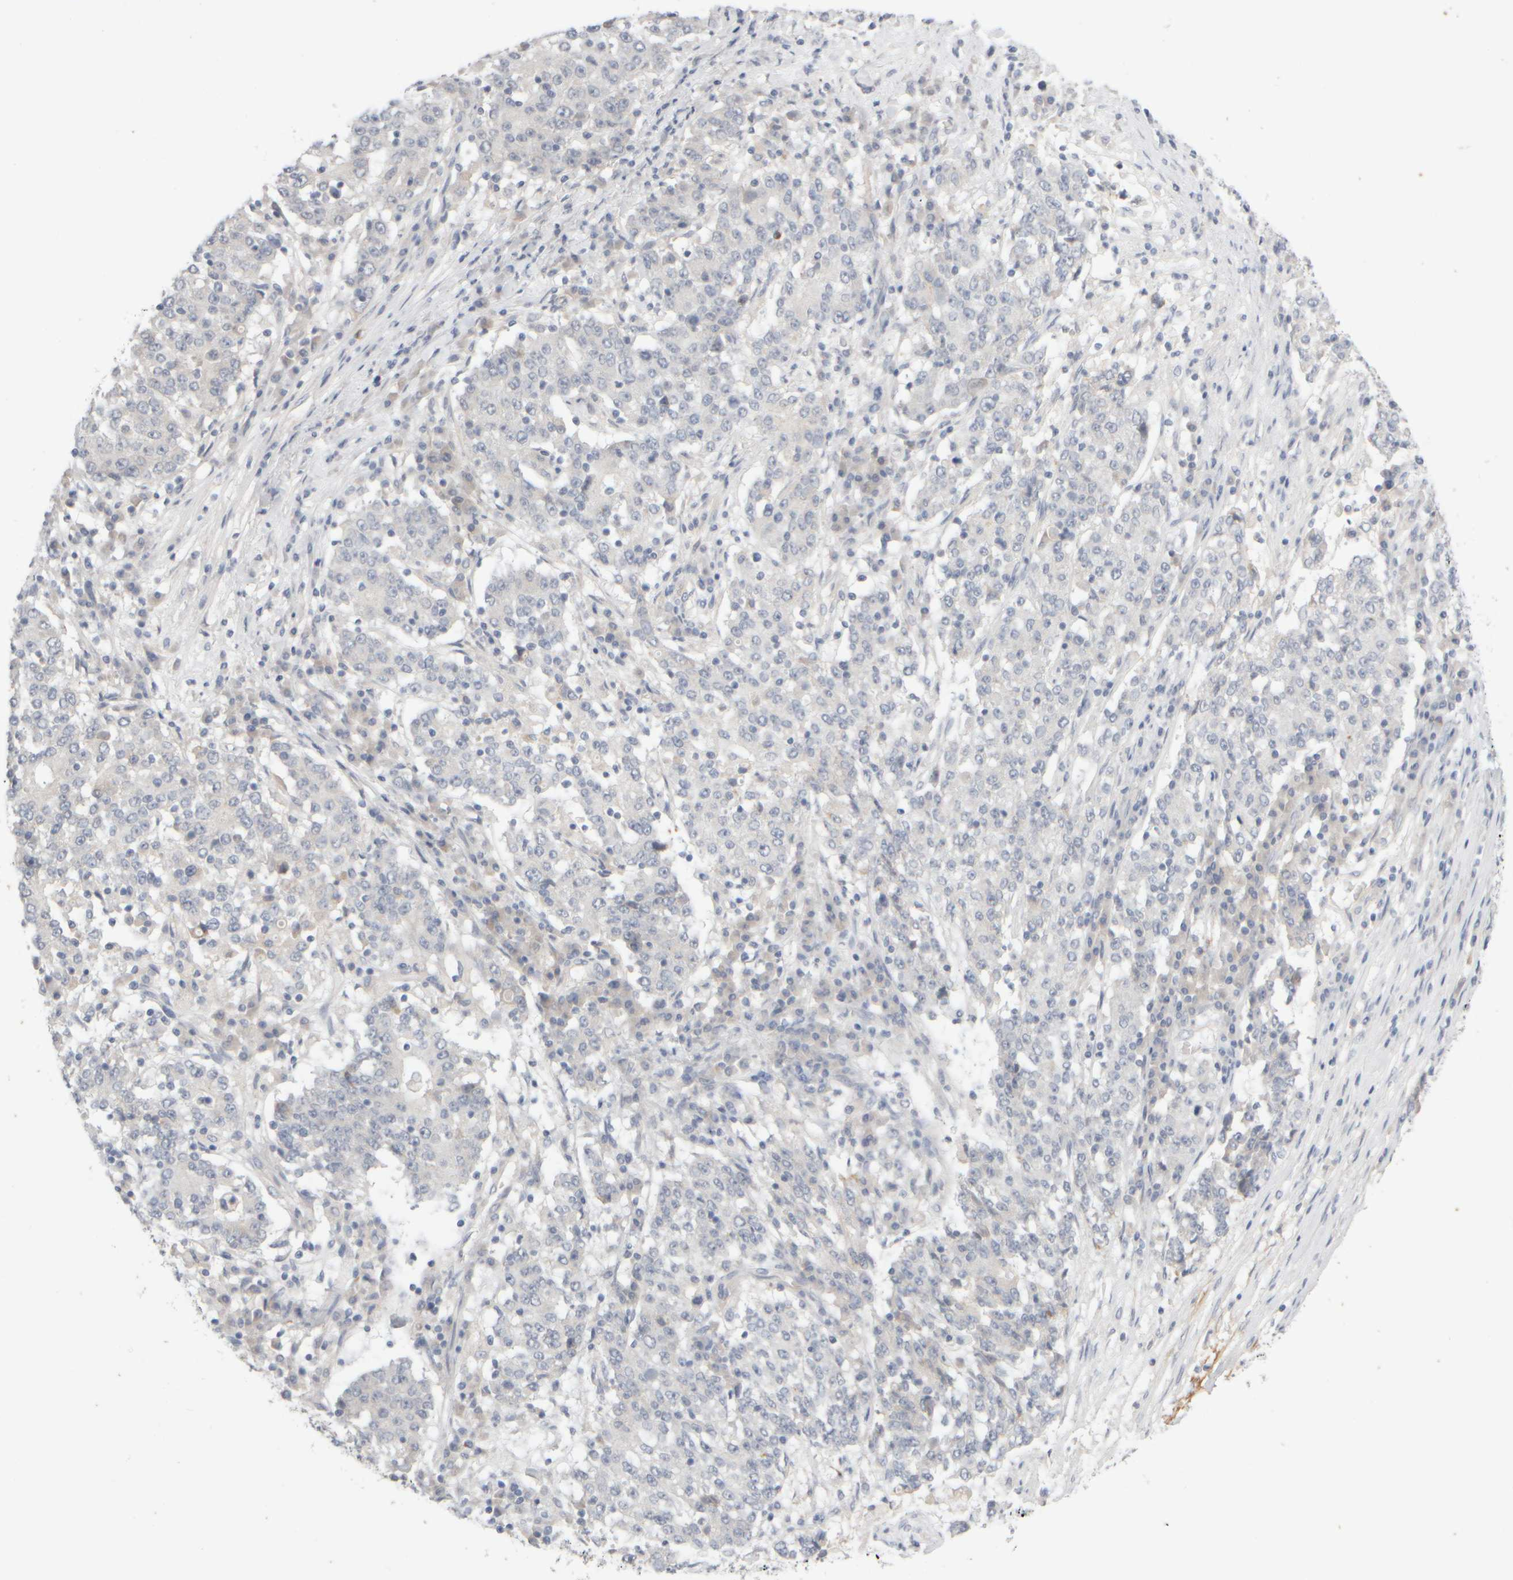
{"staining": {"intensity": "negative", "quantity": "none", "location": "none"}, "tissue": "stomach cancer", "cell_type": "Tumor cells", "image_type": "cancer", "snomed": [{"axis": "morphology", "description": "Adenocarcinoma, NOS"}, {"axis": "topography", "description": "Stomach"}], "caption": "The photomicrograph shows no staining of tumor cells in stomach adenocarcinoma.", "gene": "GOPC", "patient": {"sex": "male", "age": 59}}